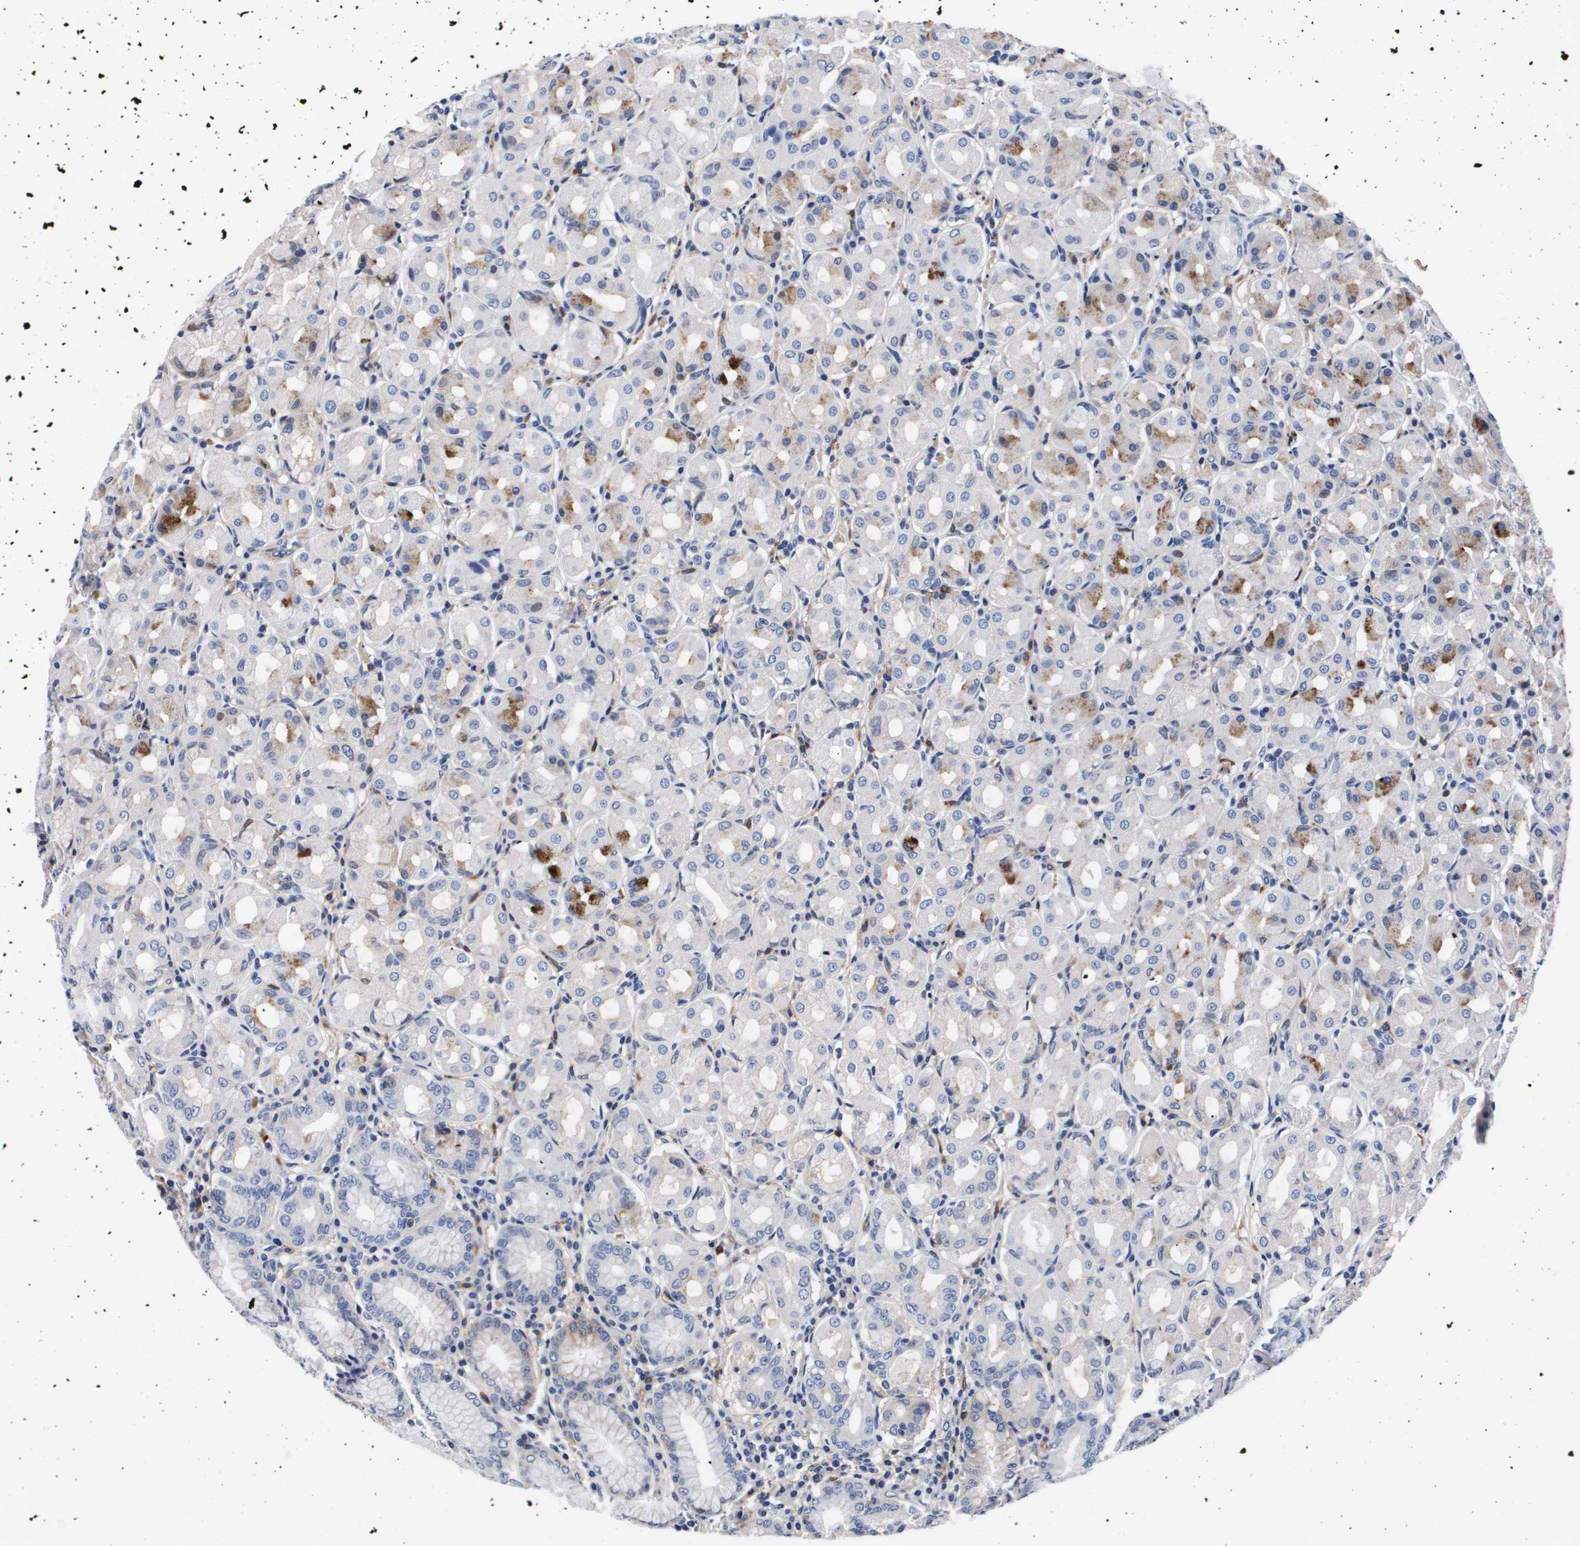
{"staining": {"intensity": "strong", "quantity": "<25%", "location": "cytoplasmic/membranous"}, "tissue": "stomach", "cell_type": "Glandular cells", "image_type": "normal", "snomed": [{"axis": "morphology", "description": "Normal tissue, NOS"}, {"axis": "topography", "description": "Stomach"}, {"axis": "topography", "description": "Stomach, lower"}], "caption": "IHC histopathology image of unremarkable human stomach stained for a protein (brown), which reveals medium levels of strong cytoplasmic/membranous staining in approximately <25% of glandular cells.", "gene": "SHD", "patient": {"sex": "female", "age": 56}}